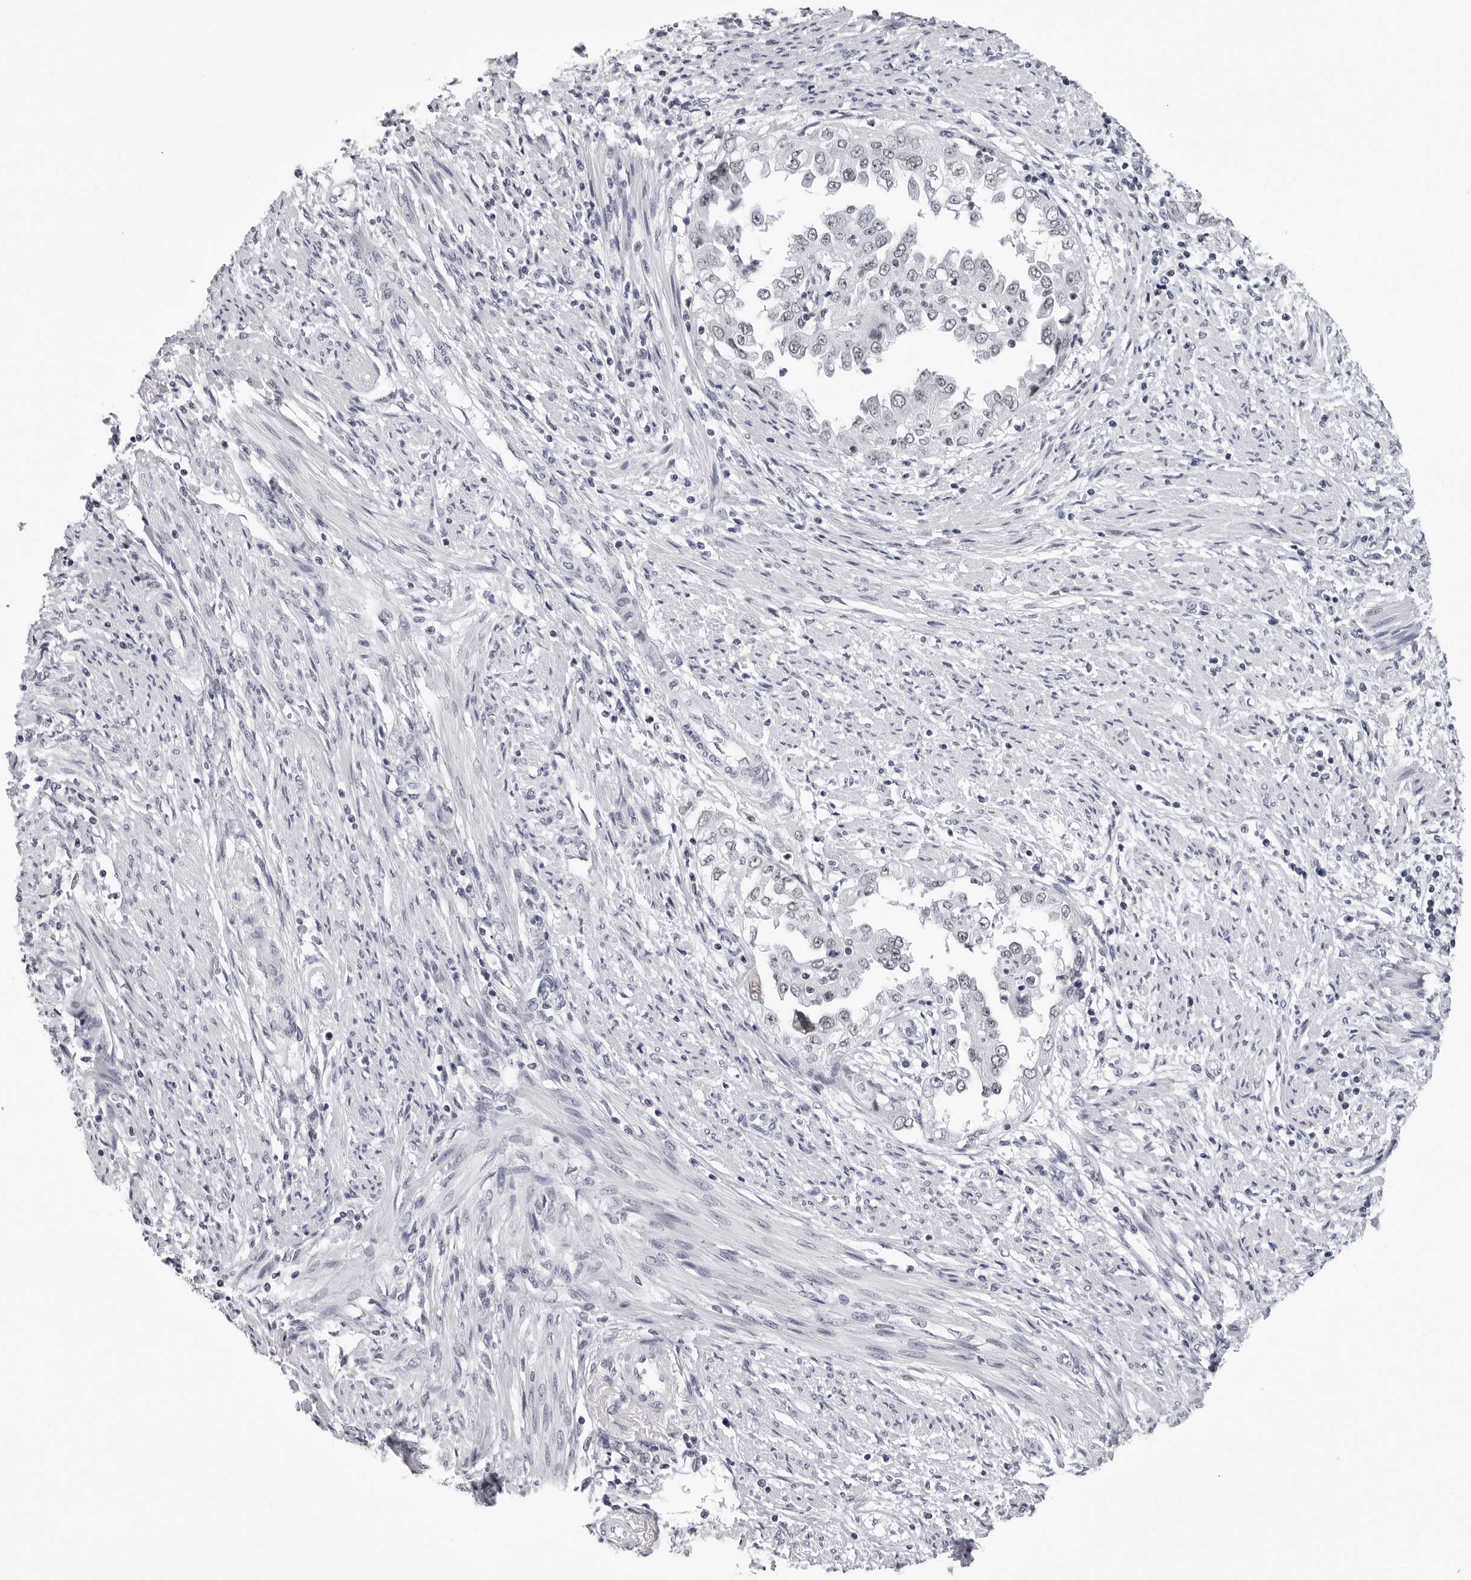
{"staining": {"intensity": "weak", "quantity": "25%-75%", "location": "nuclear"}, "tissue": "endometrial cancer", "cell_type": "Tumor cells", "image_type": "cancer", "snomed": [{"axis": "morphology", "description": "Adenocarcinoma, NOS"}, {"axis": "topography", "description": "Endometrium"}], "caption": "Immunohistochemical staining of endometrial adenocarcinoma displays low levels of weak nuclear expression in about 25%-75% of tumor cells.", "gene": "SF3B4", "patient": {"sex": "female", "age": 85}}